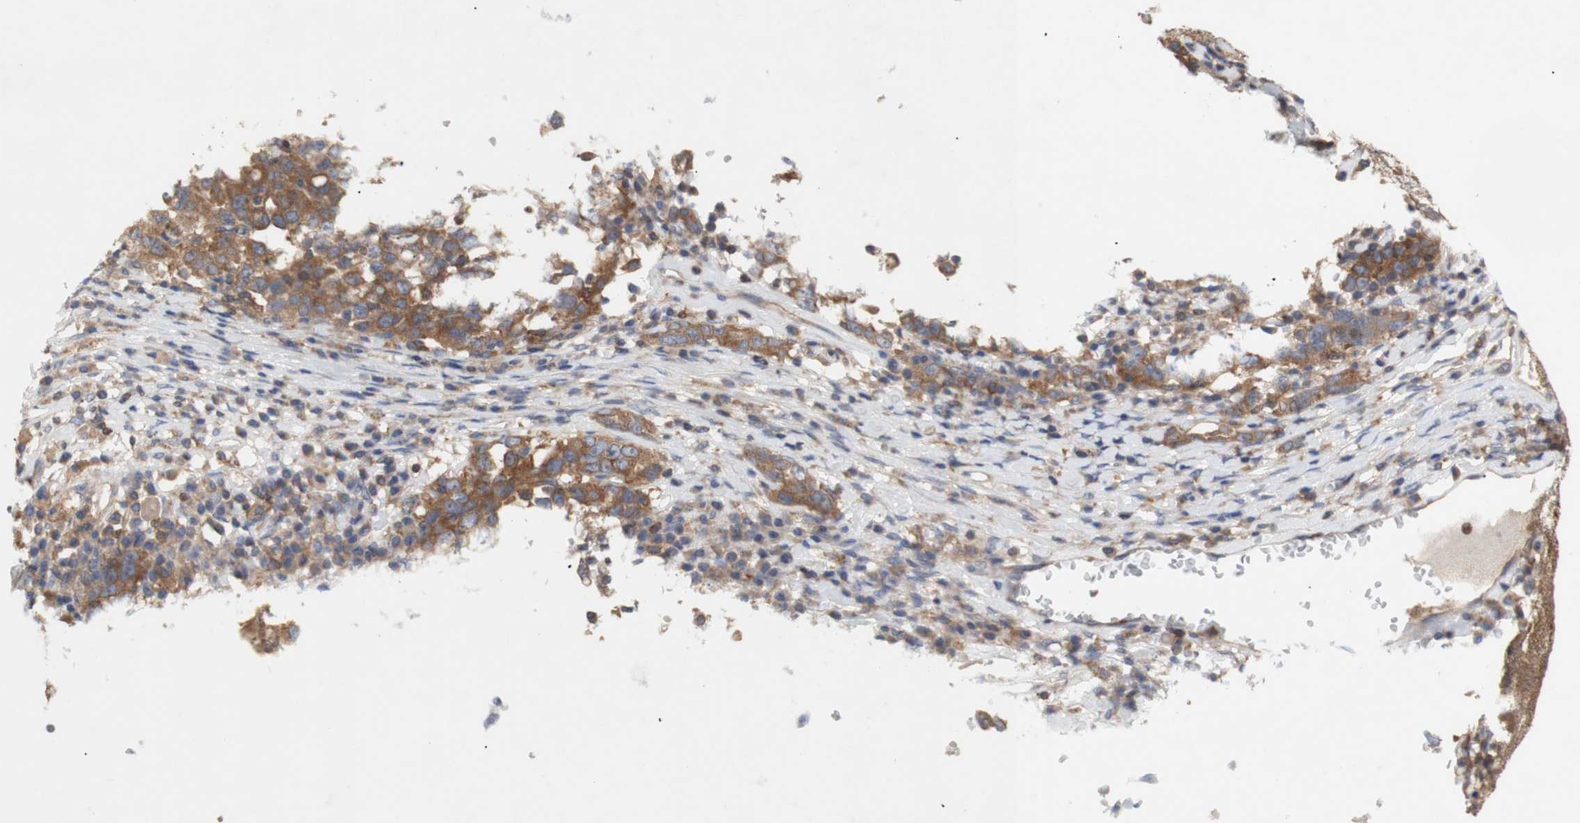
{"staining": {"intensity": "moderate", "quantity": ">75%", "location": "cytoplasmic/membranous"}, "tissue": "ovarian cancer", "cell_type": "Tumor cells", "image_type": "cancer", "snomed": [{"axis": "morphology", "description": "Carcinoma, endometroid"}, {"axis": "topography", "description": "Ovary"}], "caption": "Brown immunohistochemical staining in ovarian cancer demonstrates moderate cytoplasmic/membranous expression in about >75% of tumor cells.", "gene": "IKBKG", "patient": {"sex": "female", "age": 62}}